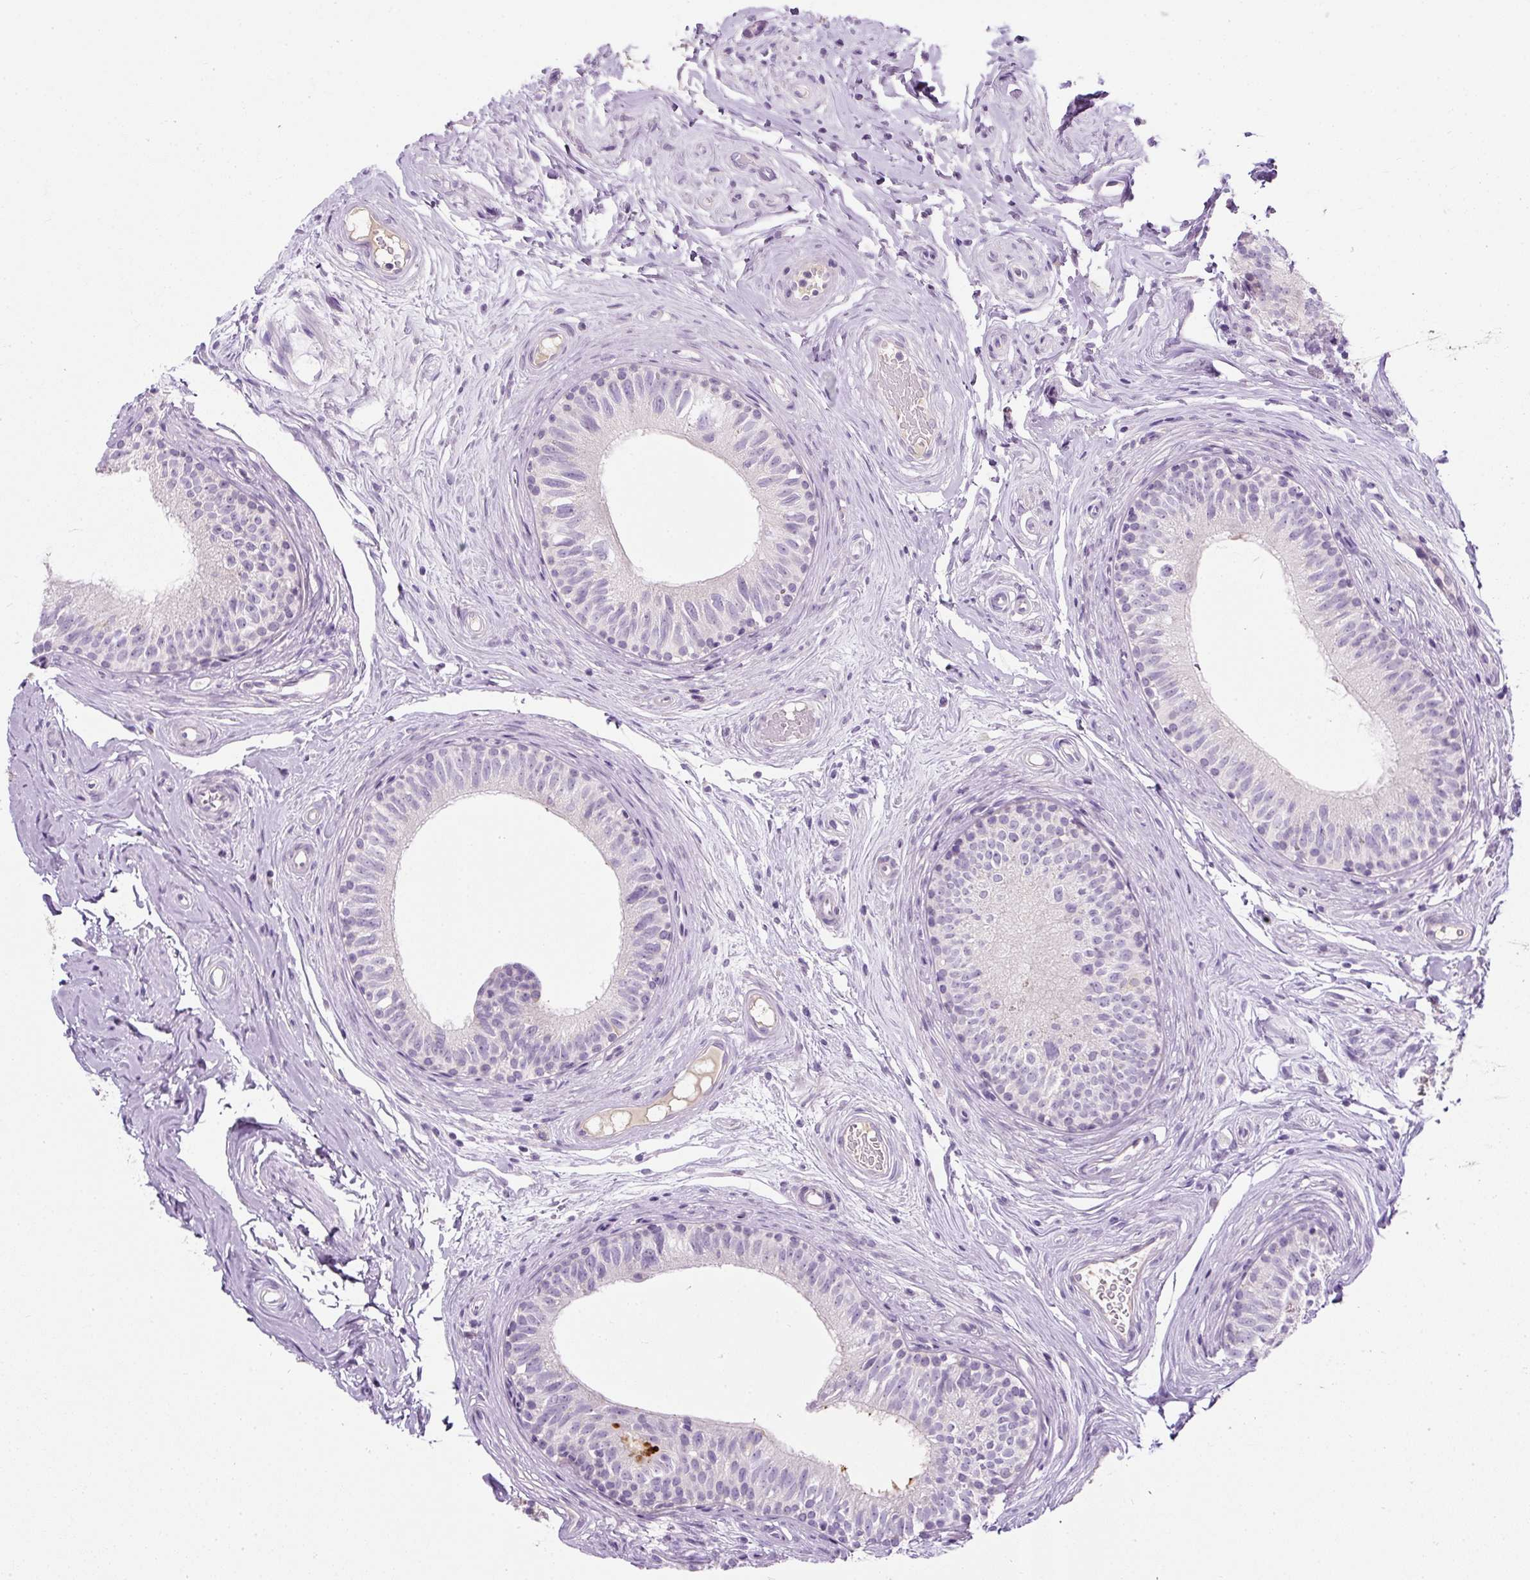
{"staining": {"intensity": "negative", "quantity": "none", "location": "none"}, "tissue": "epididymis", "cell_type": "Glandular cells", "image_type": "normal", "snomed": [{"axis": "morphology", "description": "Normal tissue, NOS"}, {"axis": "morphology", "description": "Seminoma, NOS"}, {"axis": "topography", "description": "Testis"}, {"axis": "topography", "description": "Epididymis"}], "caption": "The histopathology image reveals no staining of glandular cells in unremarkable epididymis. Brightfield microscopy of immunohistochemistry stained with DAB (3,3'-diaminobenzidine) (brown) and hematoxylin (blue), captured at high magnification.", "gene": "COL9A2", "patient": {"sex": "male", "age": 45}}